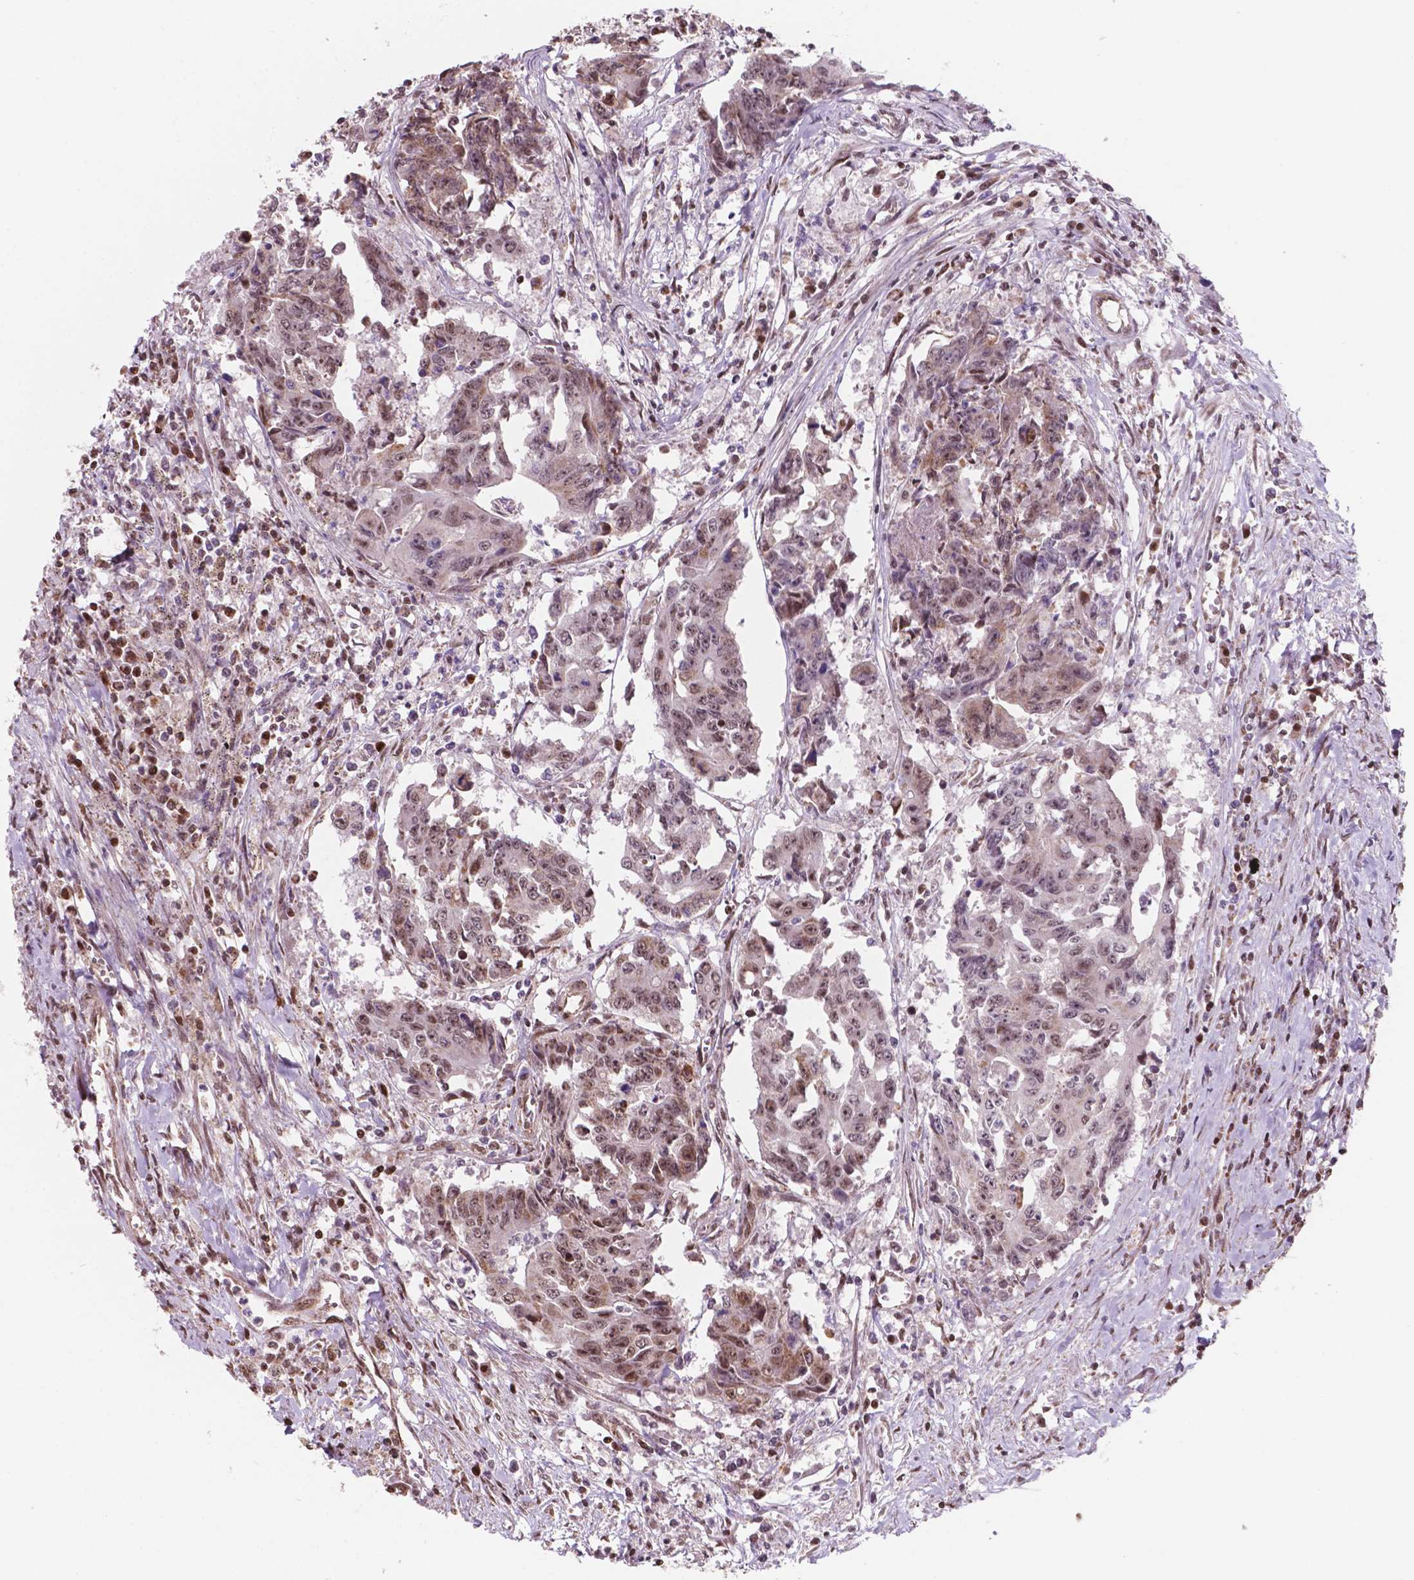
{"staining": {"intensity": "moderate", "quantity": ">75%", "location": "cytoplasmic/membranous,nuclear"}, "tissue": "colorectal cancer", "cell_type": "Tumor cells", "image_type": "cancer", "snomed": [{"axis": "morphology", "description": "Adenocarcinoma, NOS"}, {"axis": "topography", "description": "Rectum"}], "caption": "Protein staining shows moderate cytoplasmic/membranous and nuclear positivity in about >75% of tumor cells in colorectal cancer (adenocarcinoma).", "gene": "NDUFA10", "patient": {"sex": "male", "age": 54}}